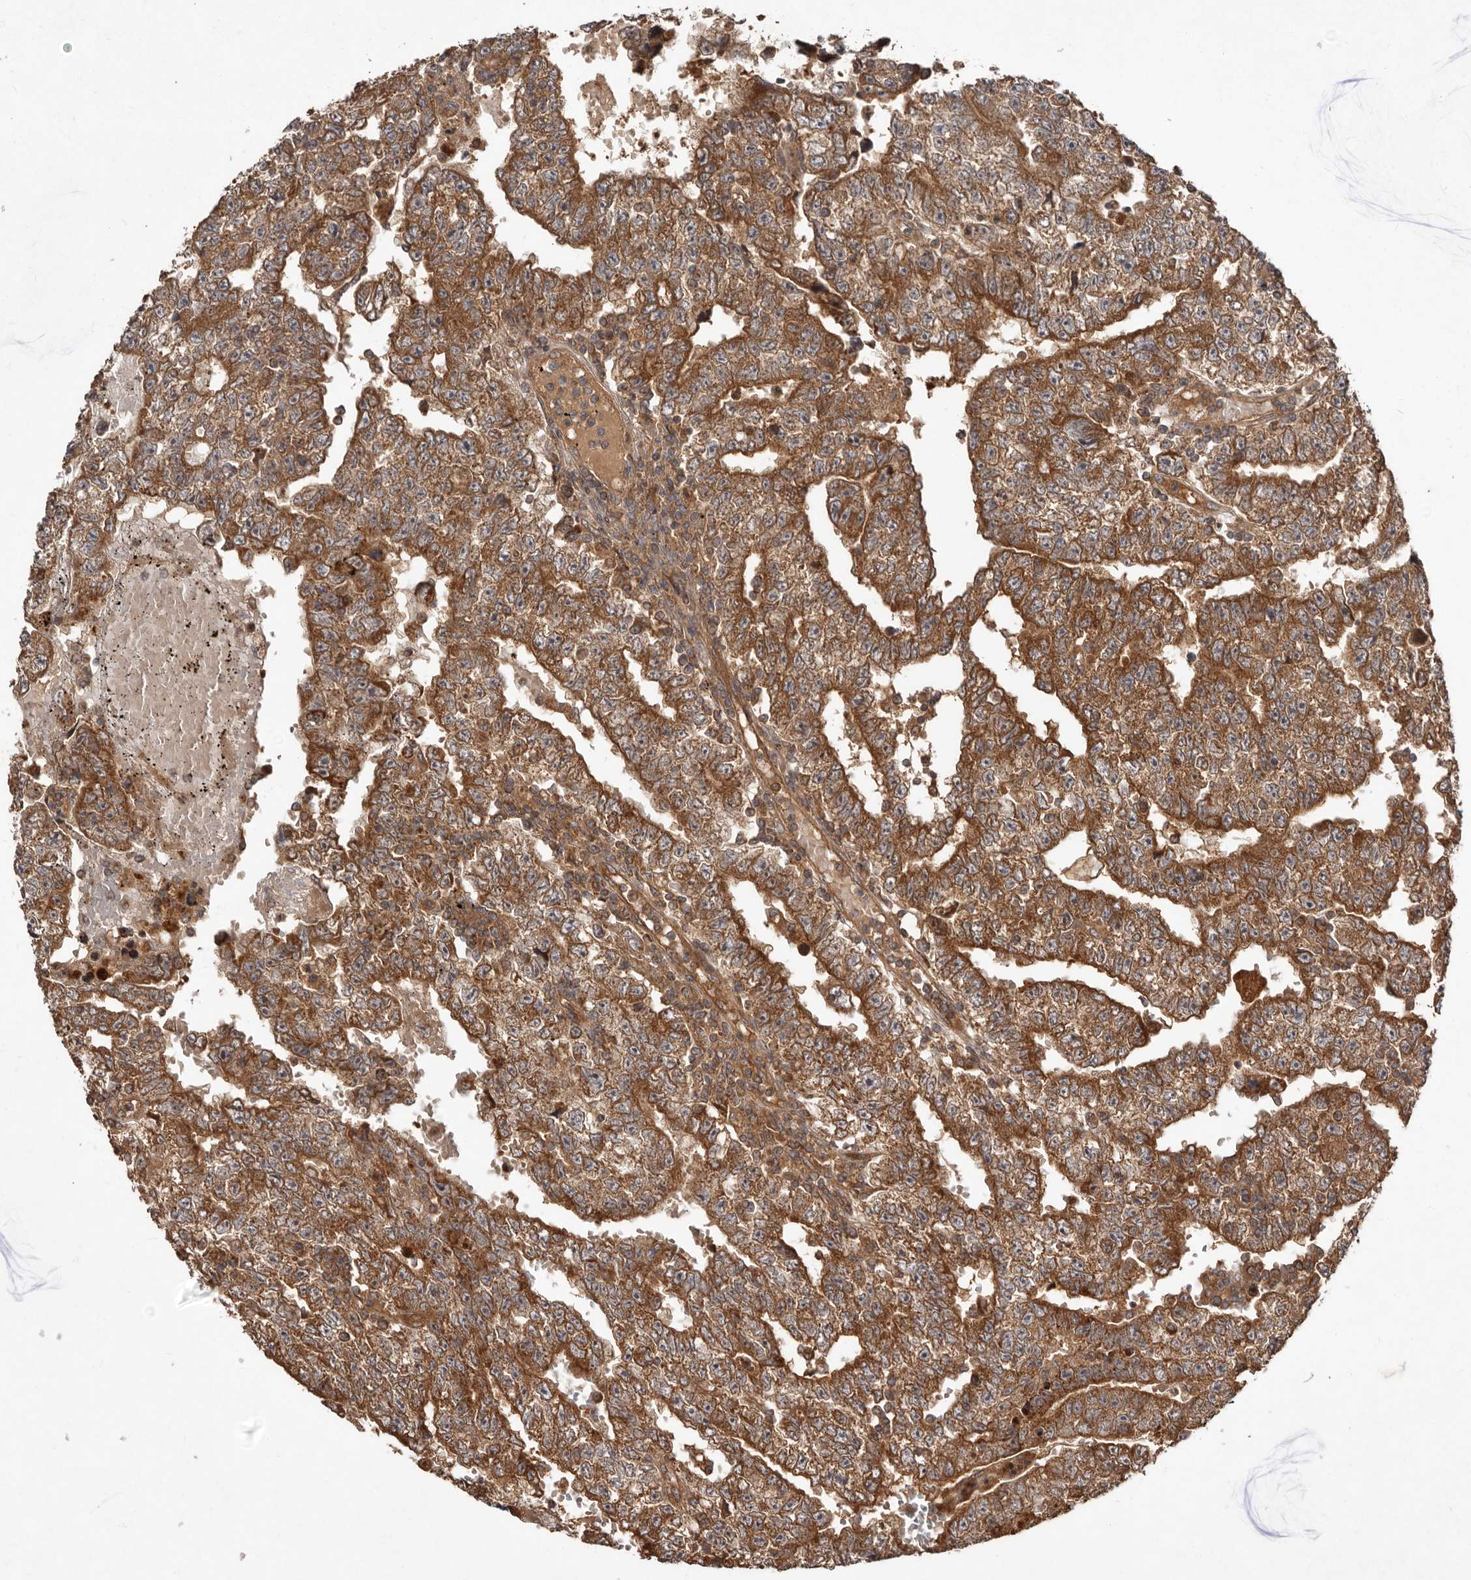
{"staining": {"intensity": "moderate", "quantity": ">75%", "location": "cytoplasmic/membranous"}, "tissue": "testis cancer", "cell_type": "Tumor cells", "image_type": "cancer", "snomed": [{"axis": "morphology", "description": "Carcinoma, Embryonal, NOS"}, {"axis": "topography", "description": "Testis"}], "caption": "Testis cancer stained for a protein (brown) reveals moderate cytoplasmic/membranous positive staining in approximately >75% of tumor cells.", "gene": "STK36", "patient": {"sex": "male", "age": 25}}